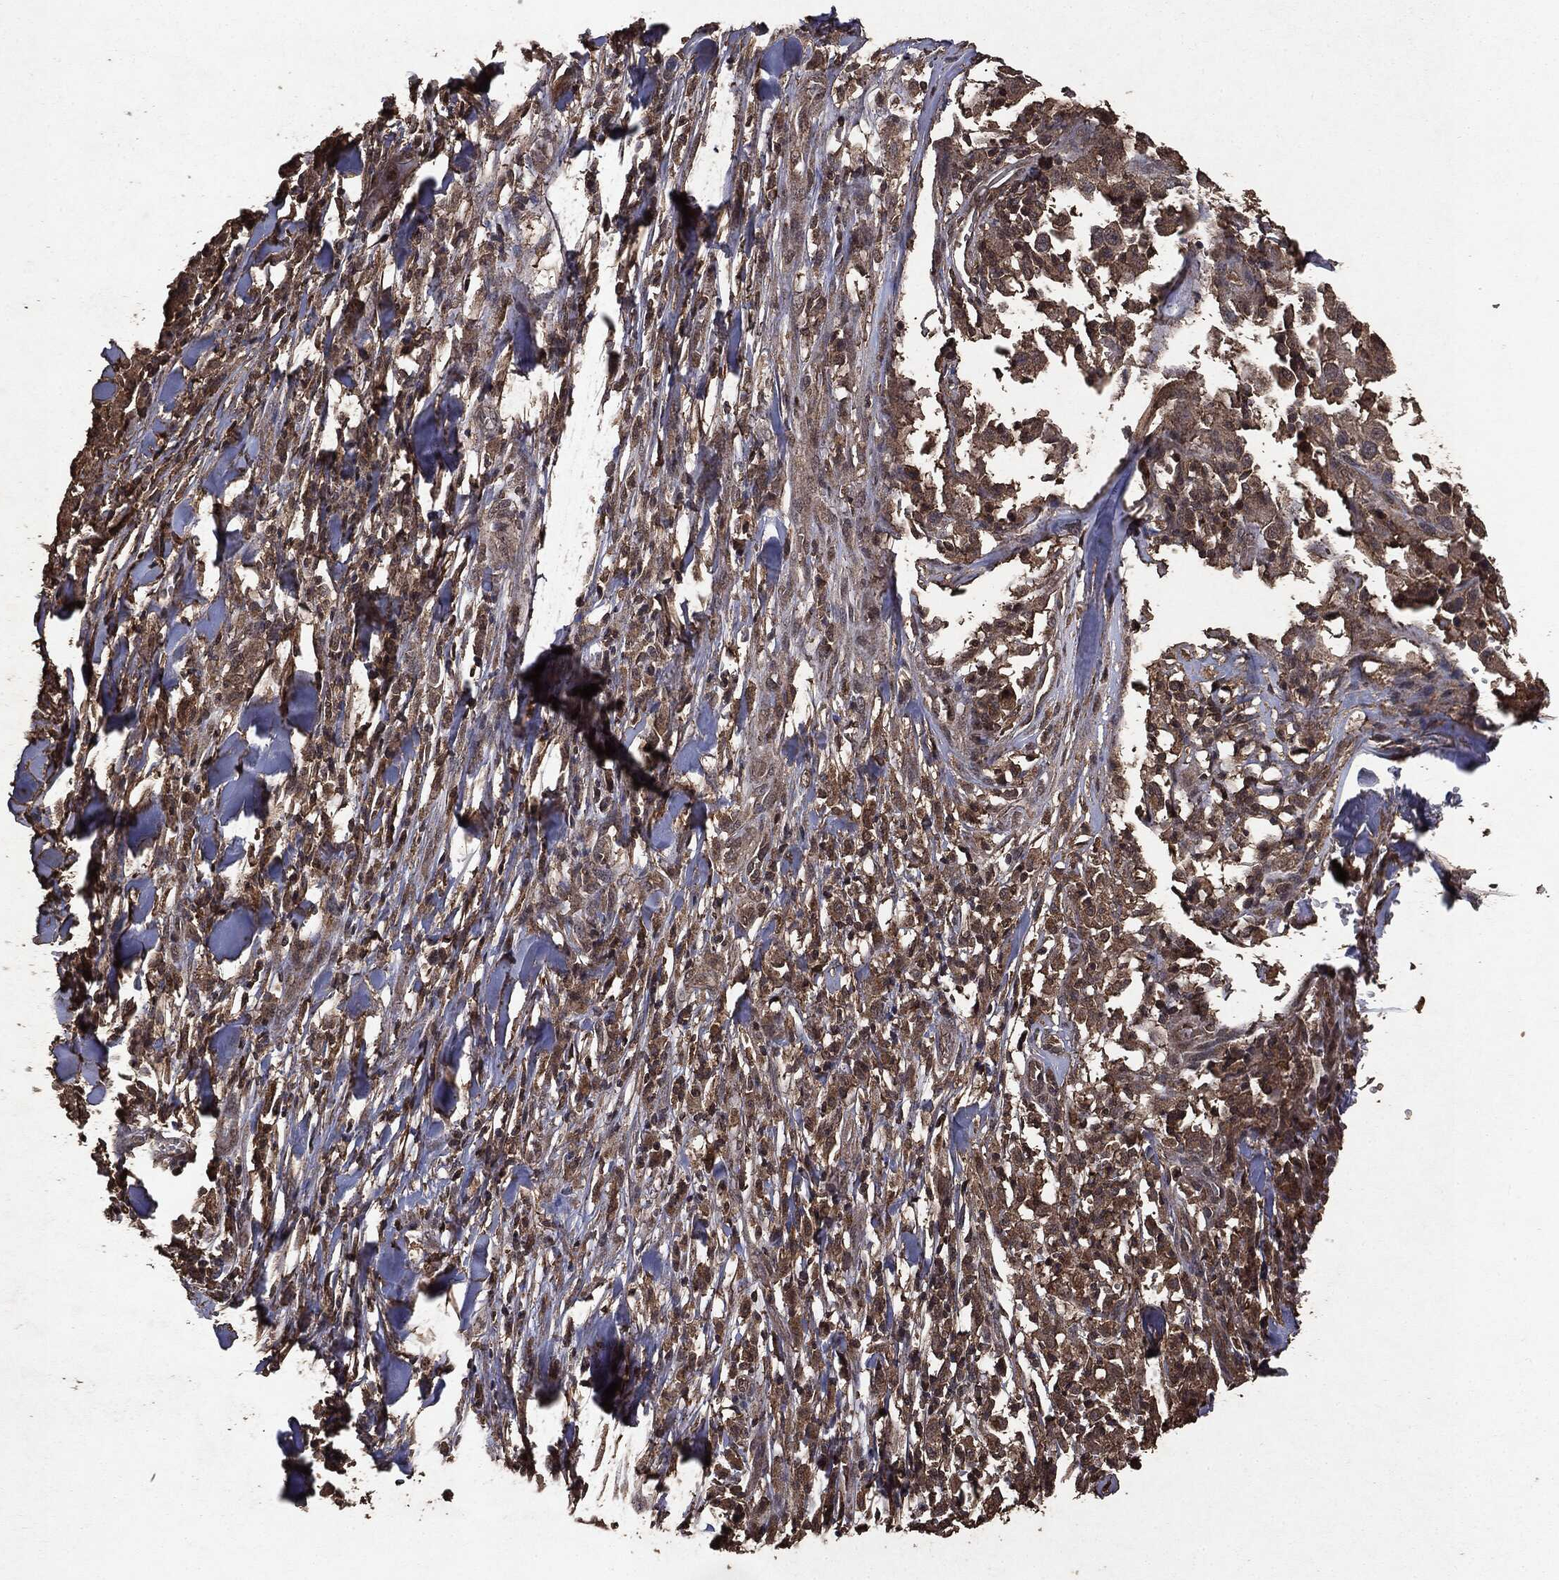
{"staining": {"intensity": "moderate", "quantity": "25%-75%", "location": "cytoplasmic/membranous"}, "tissue": "melanoma", "cell_type": "Tumor cells", "image_type": "cancer", "snomed": [{"axis": "morphology", "description": "Malignant melanoma, Metastatic site"}, {"axis": "topography", "description": "Lymph node"}], "caption": "DAB (3,3'-diaminobenzidine) immunohistochemical staining of human malignant melanoma (metastatic site) reveals moderate cytoplasmic/membranous protein staining in approximately 25%-75% of tumor cells.", "gene": "NME1", "patient": {"sex": "male", "age": 50}}